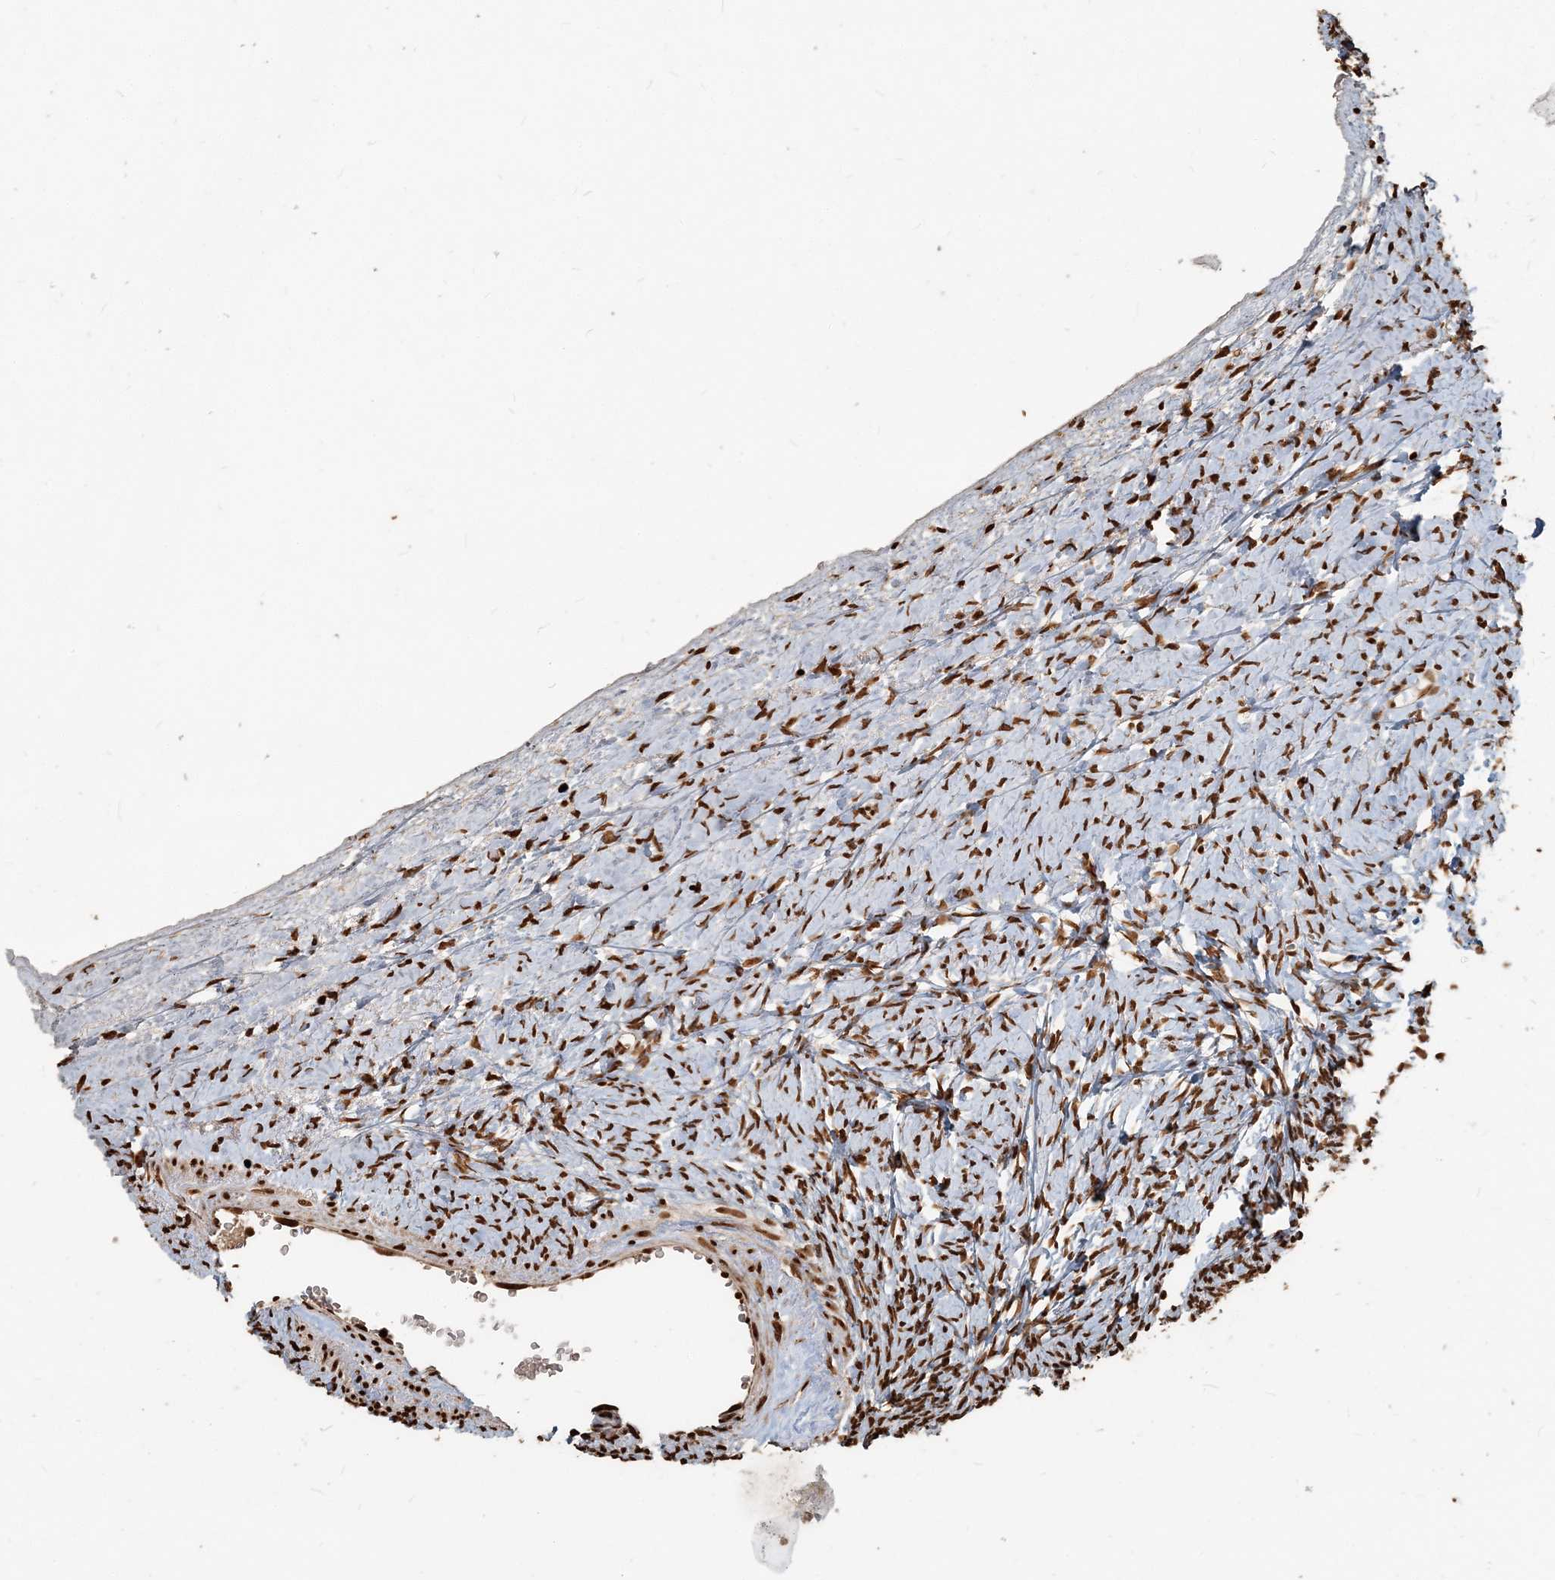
{"staining": {"intensity": "moderate", "quantity": ">75%", "location": "nuclear"}, "tissue": "ovary", "cell_type": "Follicle cells", "image_type": "normal", "snomed": [{"axis": "morphology", "description": "Normal tissue, NOS"}, {"axis": "morphology", "description": "Developmental malformation"}, {"axis": "topography", "description": "Ovary"}], "caption": "Ovary stained with a brown dye displays moderate nuclear positive expression in approximately >75% of follicle cells.", "gene": "H3", "patient": {"sex": "female", "age": 39}}